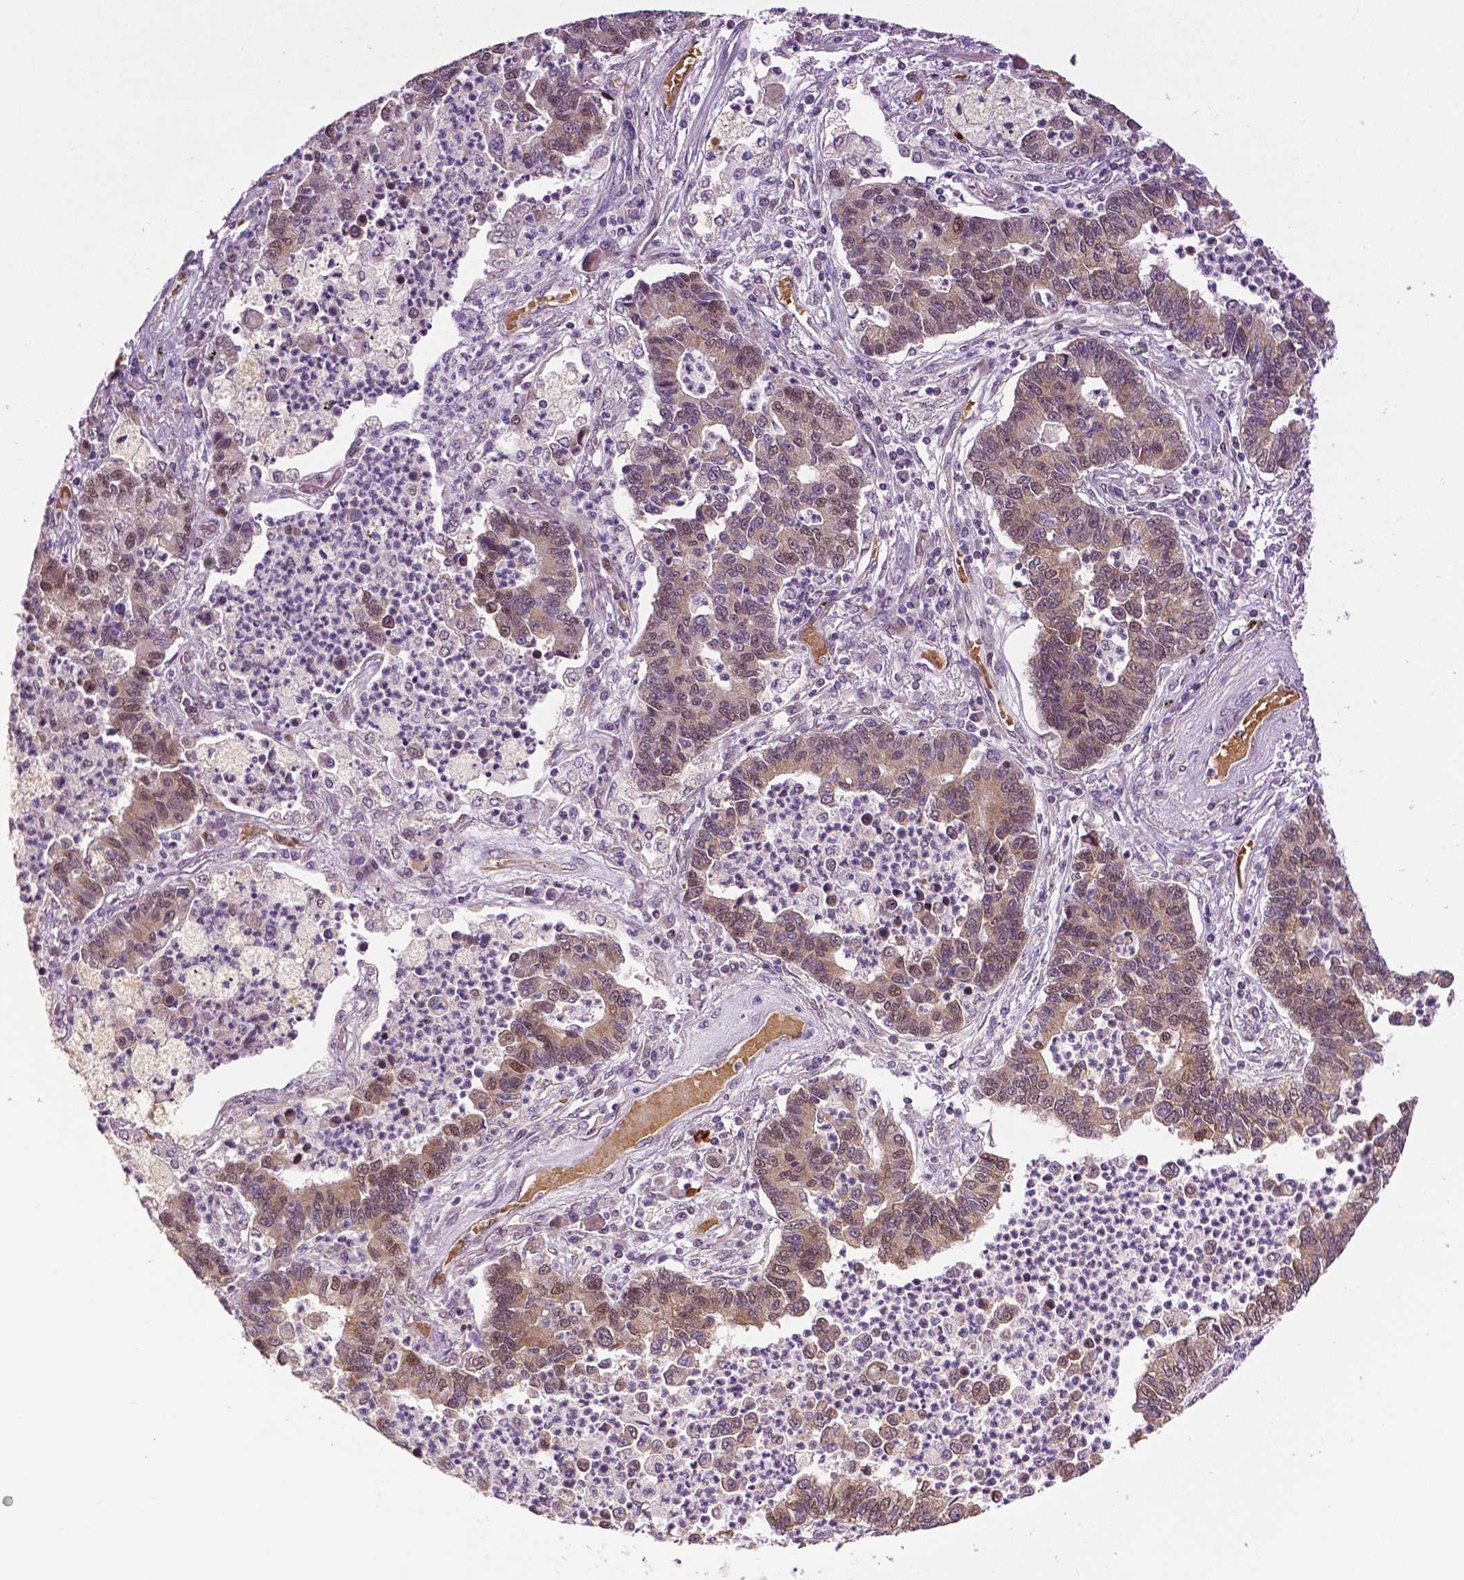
{"staining": {"intensity": "weak", "quantity": ">75%", "location": "cytoplasmic/membranous,nuclear"}, "tissue": "lung cancer", "cell_type": "Tumor cells", "image_type": "cancer", "snomed": [{"axis": "morphology", "description": "Adenocarcinoma, NOS"}, {"axis": "topography", "description": "Lung"}], "caption": "Immunohistochemistry (IHC) histopathology image of neoplastic tissue: adenocarcinoma (lung) stained using IHC shows low levels of weak protein expression localized specifically in the cytoplasmic/membranous and nuclear of tumor cells, appearing as a cytoplasmic/membranous and nuclear brown color.", "gene": "ZNF41", "patient": {"sex": "female", "age": 57}}